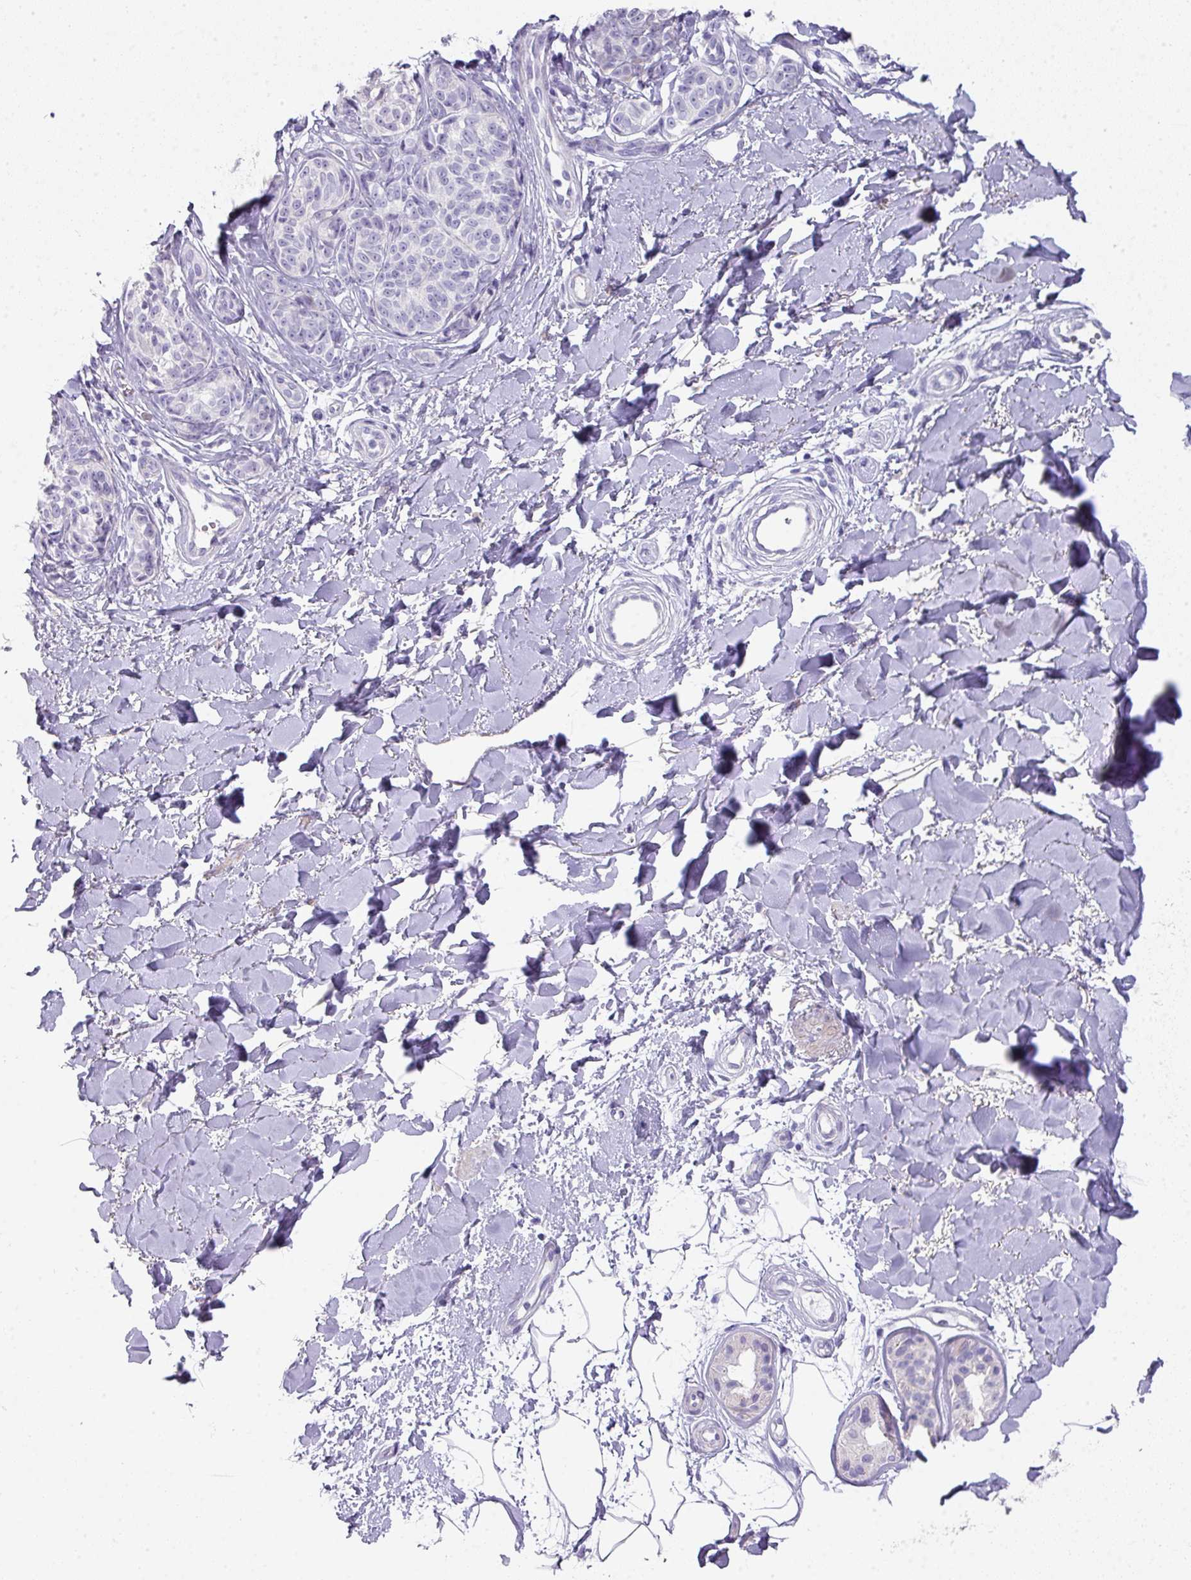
{"staining": {"intensity": "negative", "quantity": "none", "location": "none"}, "tissue": "melanoma", "cell_type": "Tumor cells", "image_type": "cancer", "snomed": [{"axis": "morphology", "description": "Malignant melanoma, NOS"}, {"axis": "topography", "description": "Skin"}], "caption": "A photomicrograph of malignant melanoma stained for a protein exhibits no brown staining in tumor cells.", "gene": "GLI4", "patient": {"sex": "female", "age": 37}}